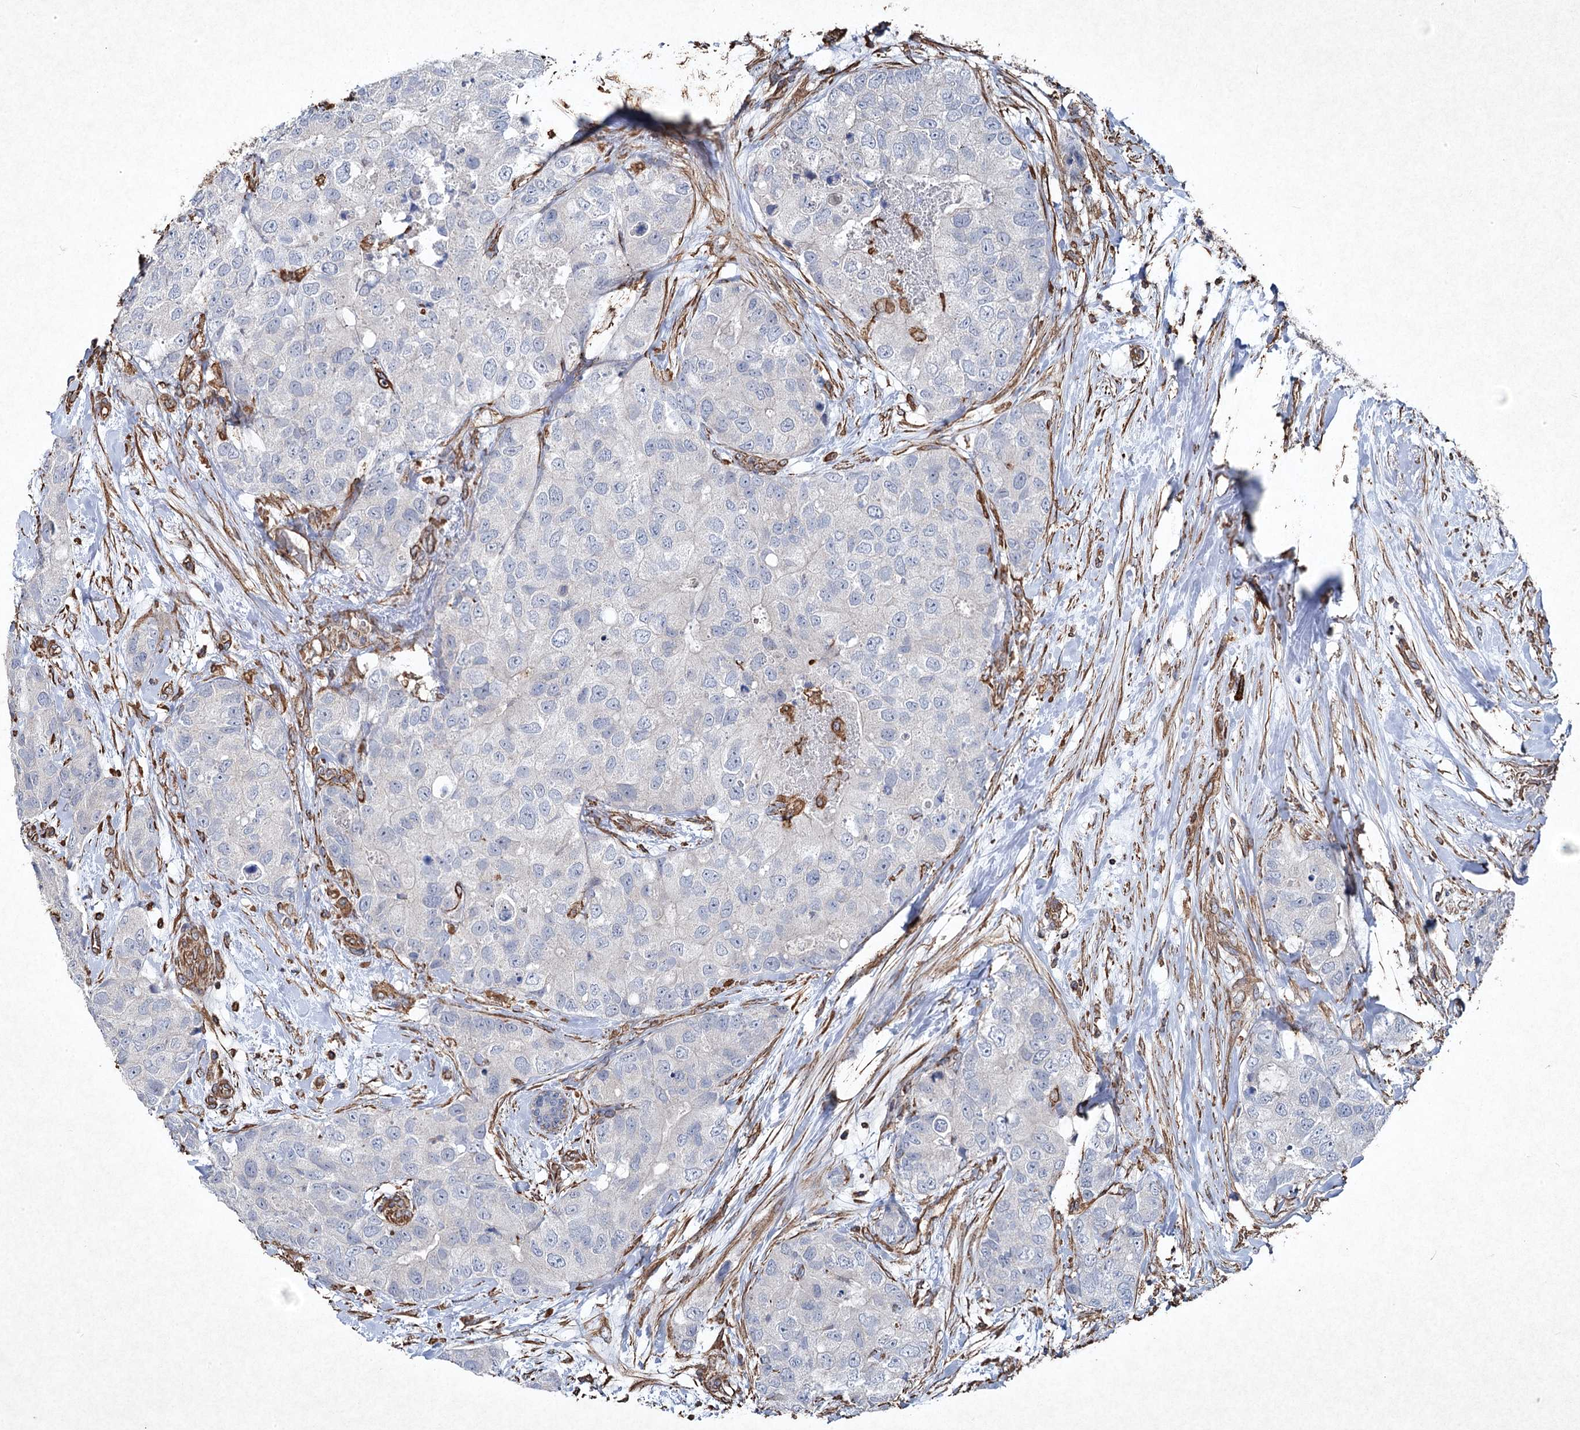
{"staining": {"intensity": "negative", "quantity": "none", "location": "none"}, "tissue": "breast cancer", "cell_type": "Tumor cells", "image_type": "cancer", "snomed": [{"axis": "morphology", "description": "Duct carcinoma"}, {"axis": "topography", "description": "Breast"}], "caption": "This is an immunohistochemistry (IHC) image of breast cancer. There is no staining in tumor cells.", "gene": "CLEC4M", "patient": {"sex": "female", "age": 62}}